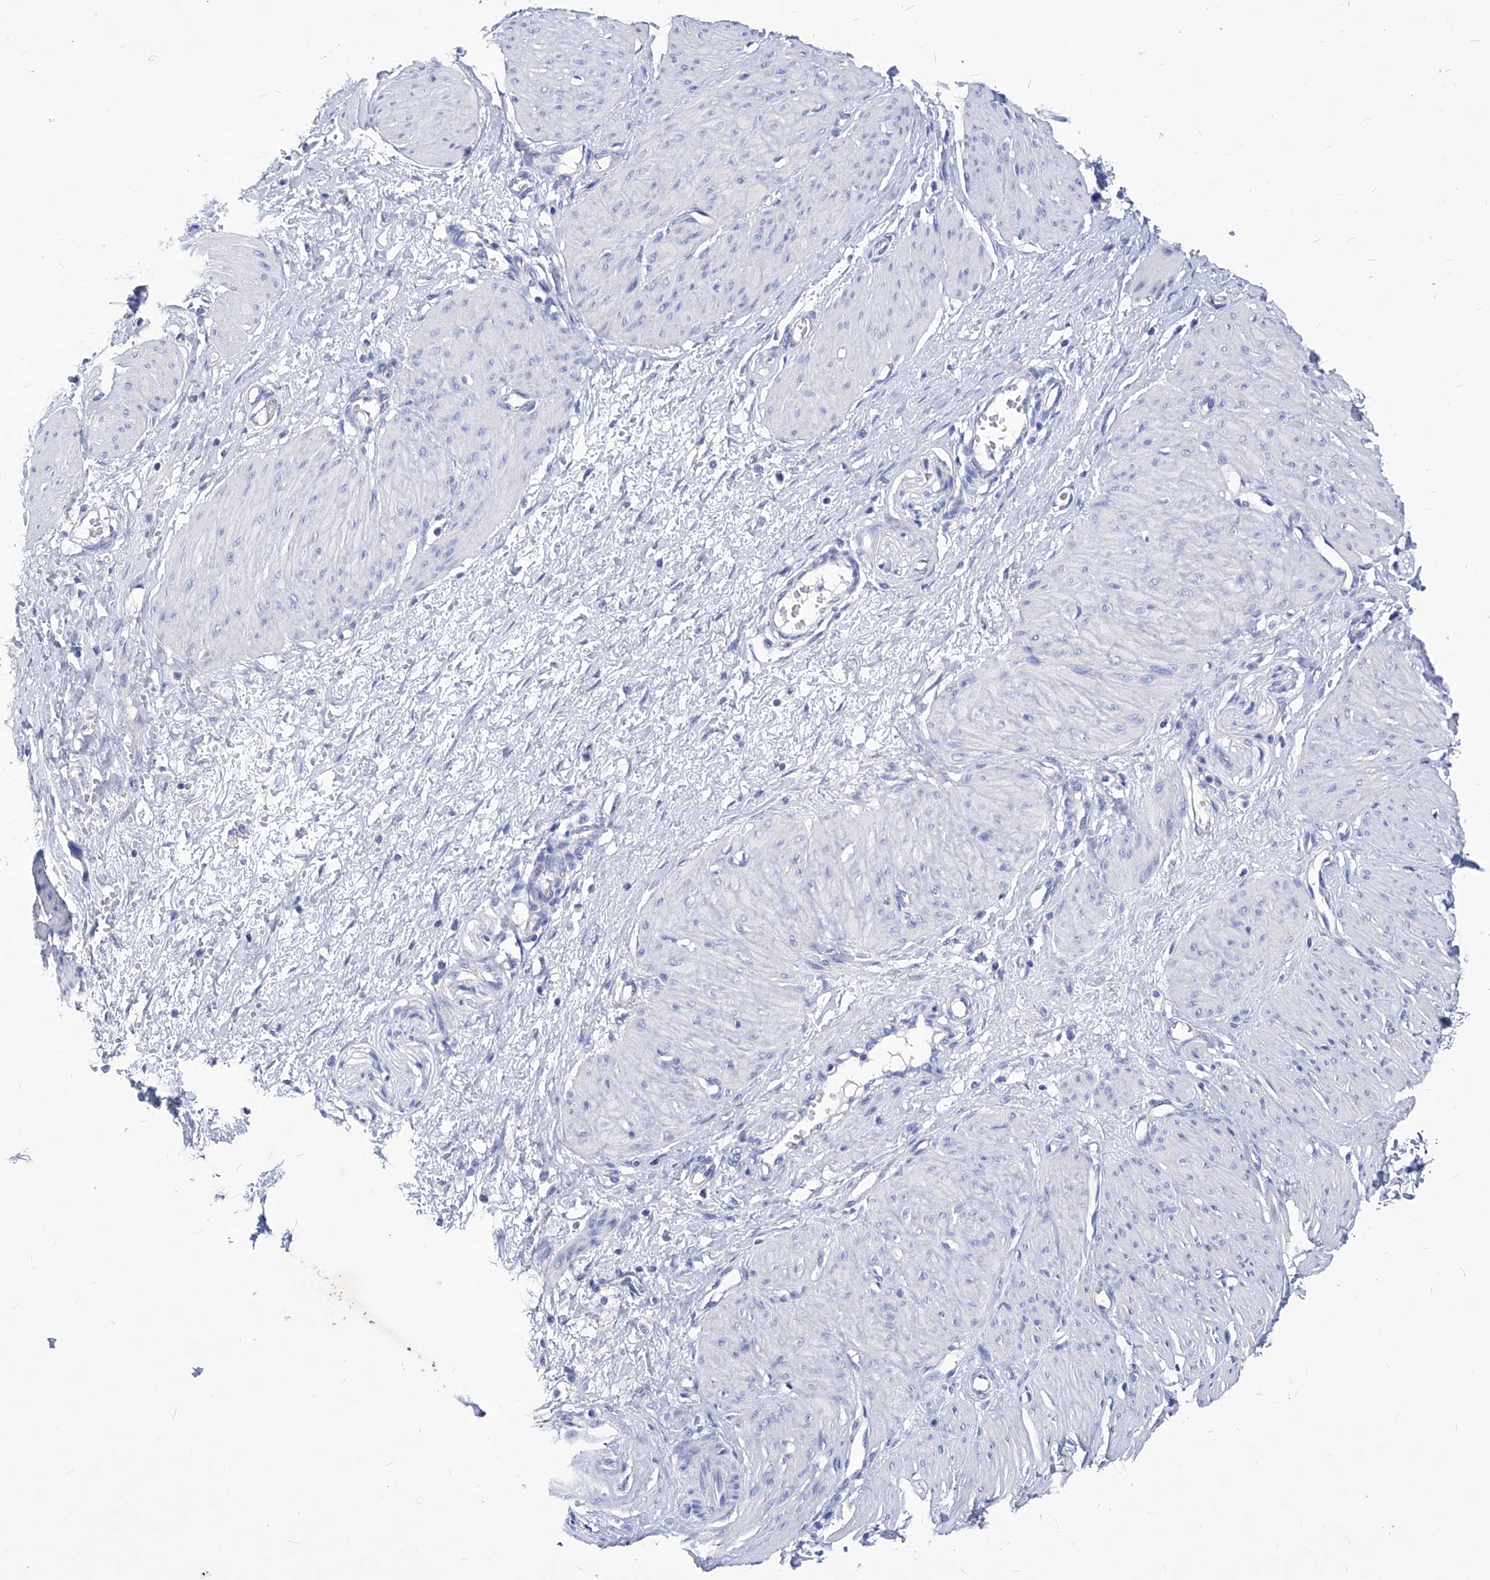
{"staining": {"intensity": "negative", "quantity": "none", "location": "none"}, "tissue": "smooth muscle", "cell_type": "Smooth muscle cells", "image_type": "normal", "snomed": [{"axis": "morphology", "description": "Normal tissue, NOS"}, {"axis": "topography", "description": "Endometrium"}], "caption": "Immunohistochemistry of normal smooth muscle demonstrates no positivity in smooth muscle cells.", "gene": "XPNPEP1", "patient": {"sex": "female", "age": 33}}